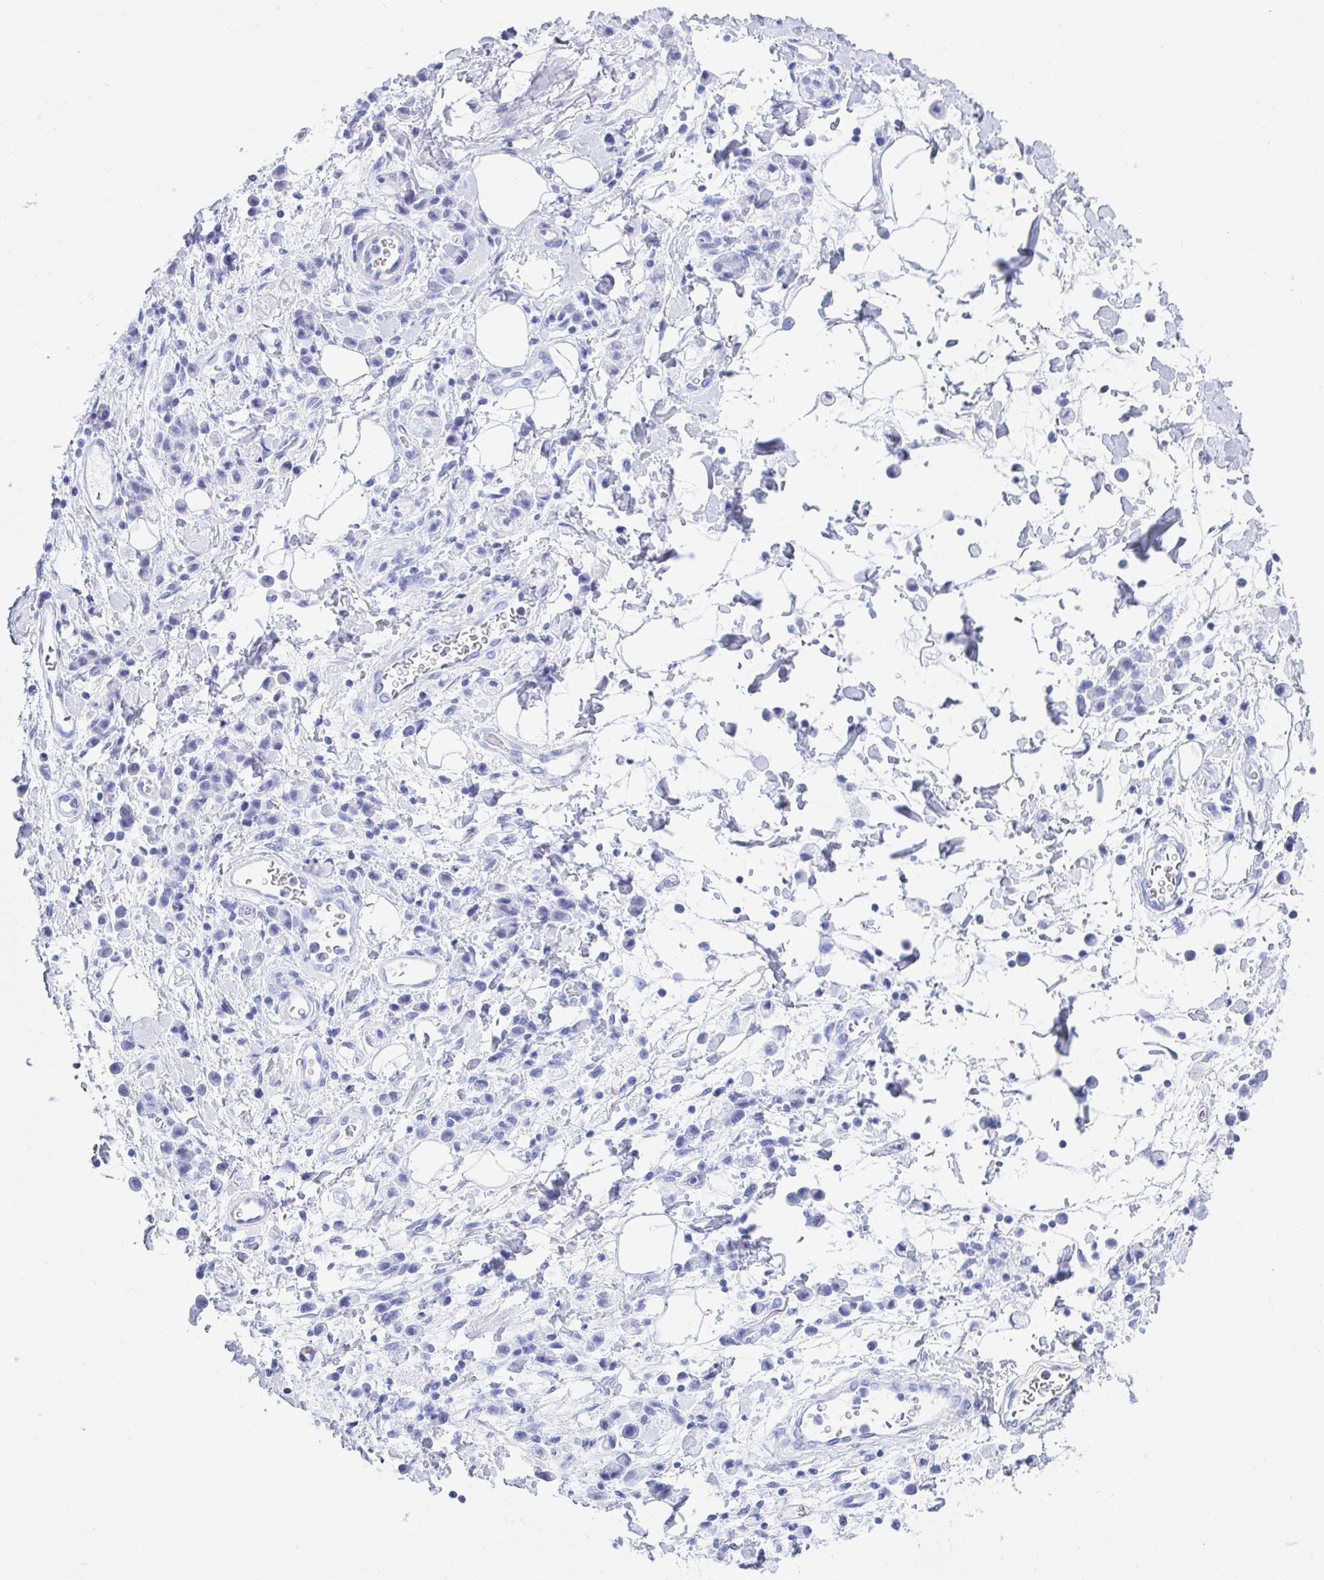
{"staining": {"intensity": "negative", "quantity": "none", "location": "none"}, "tissue": "stomach cancer", "cell_type": "Tumor cells", "image_type": "cancer", "snomed": [{"axis": "morphology", "description": "Adenocarcinoma, NOS"}, {"axis": "topography", "description": "Stomach"}], "caption": "Photomicrograph shows no protein staining in tumor cells of stomach cancer (adenocarcinoma) tissue.", "gene": "FRMD3", "patient": {"sex": "male", "age": 77}}